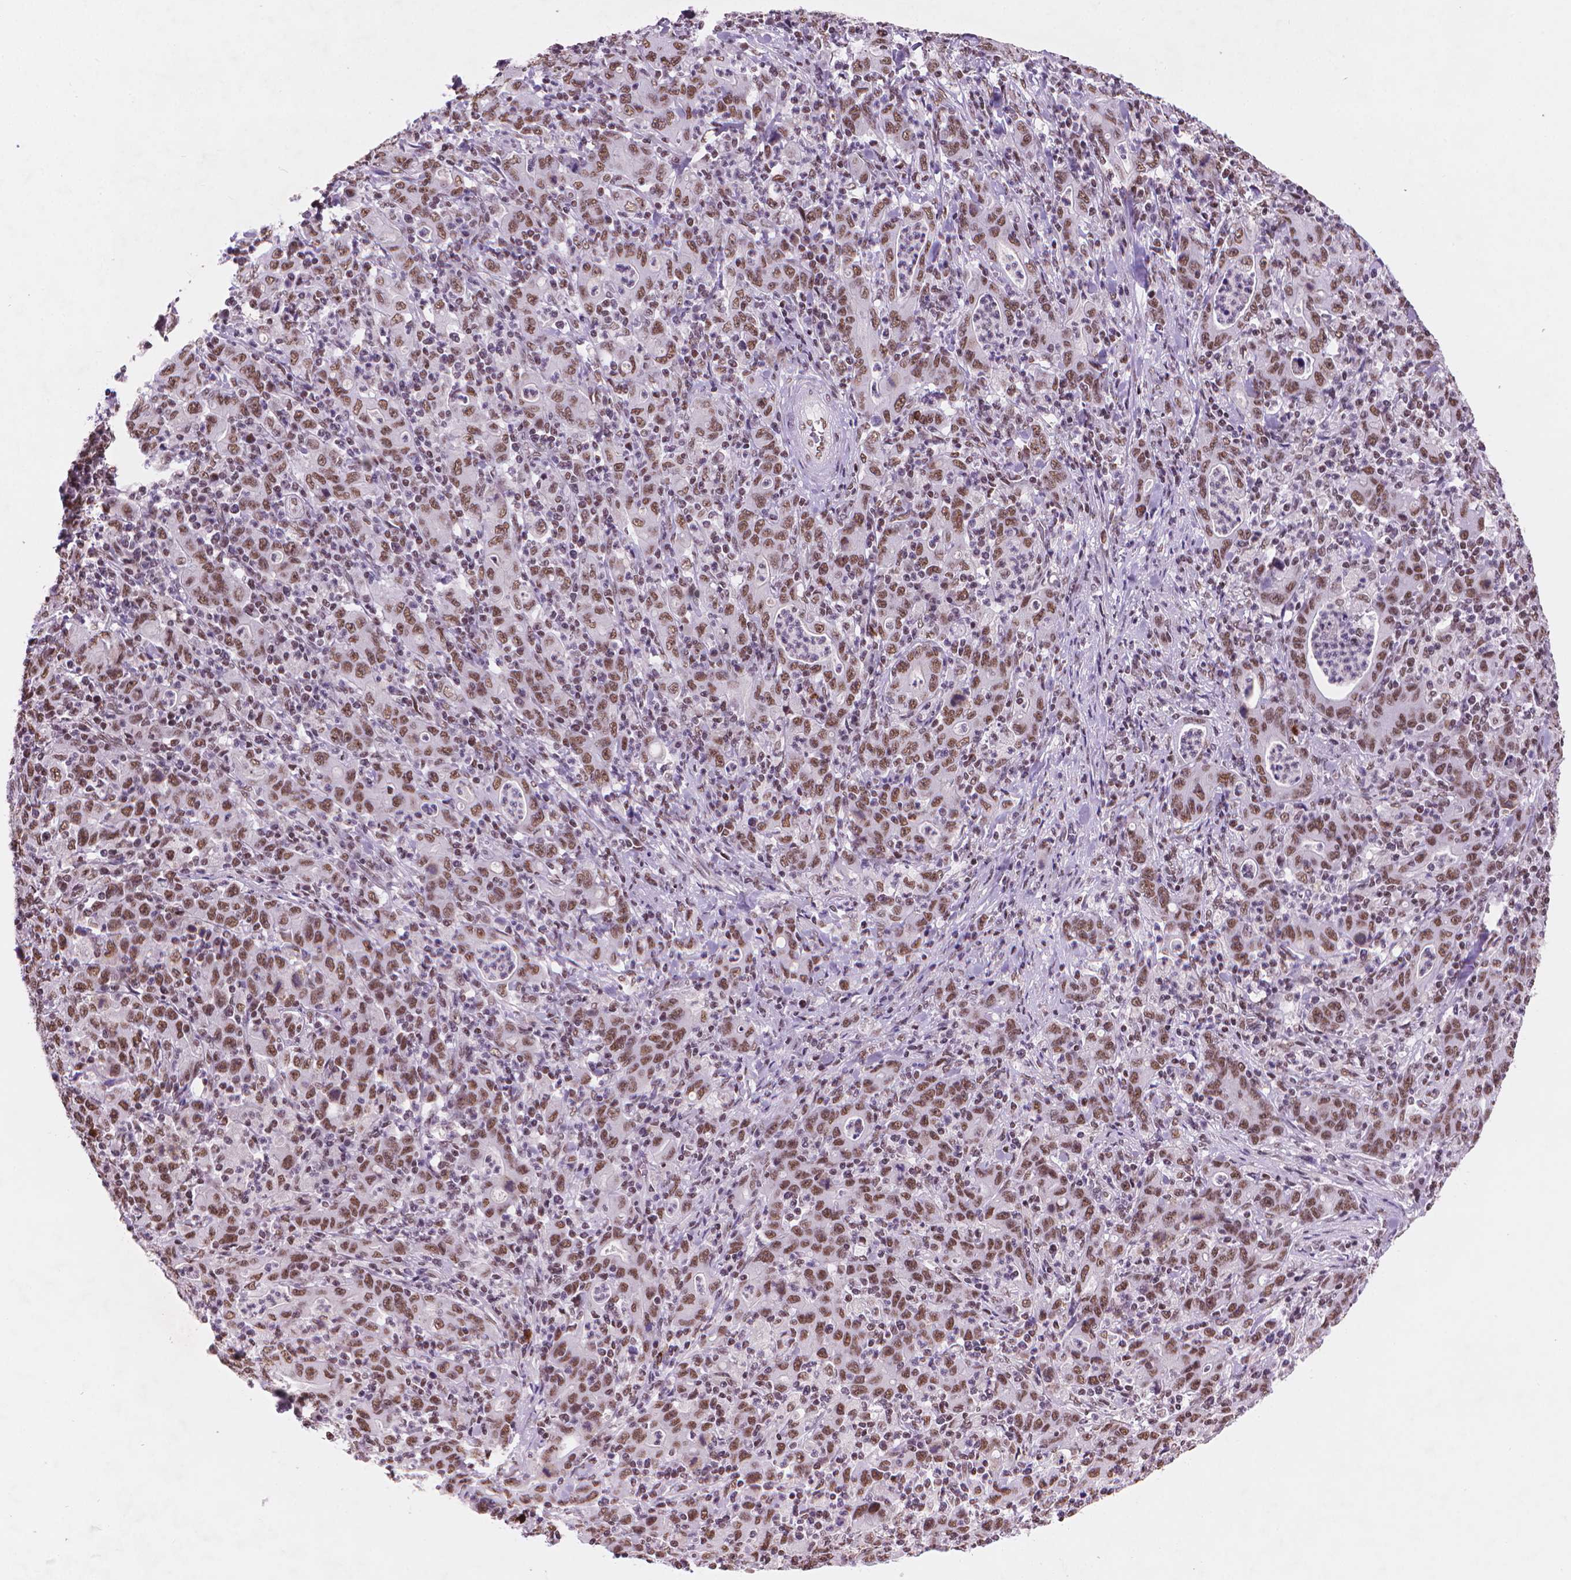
{"staining": {"intensity": "moderate", "quantity": ">75%", "location": "nuclear"}, "tissue": "stomach cancer", "cell_type": "Tumor cells", "image_type": "cancer", "snomed": [{"axis": "morphology", "description": "Adenocarcinoma, NOS"}, {"axis": "topography", "description": "Stomach, upper"}], "caption": "A brown stain highlights moderate nuclear expression of a protein in human stomach adenocarcinoma tumor cells. (brown staining indicates protein expression, while blue staining denotes nuclei).", "gene": "RPA4", "patient": {"sex": "male", "age": 69}}